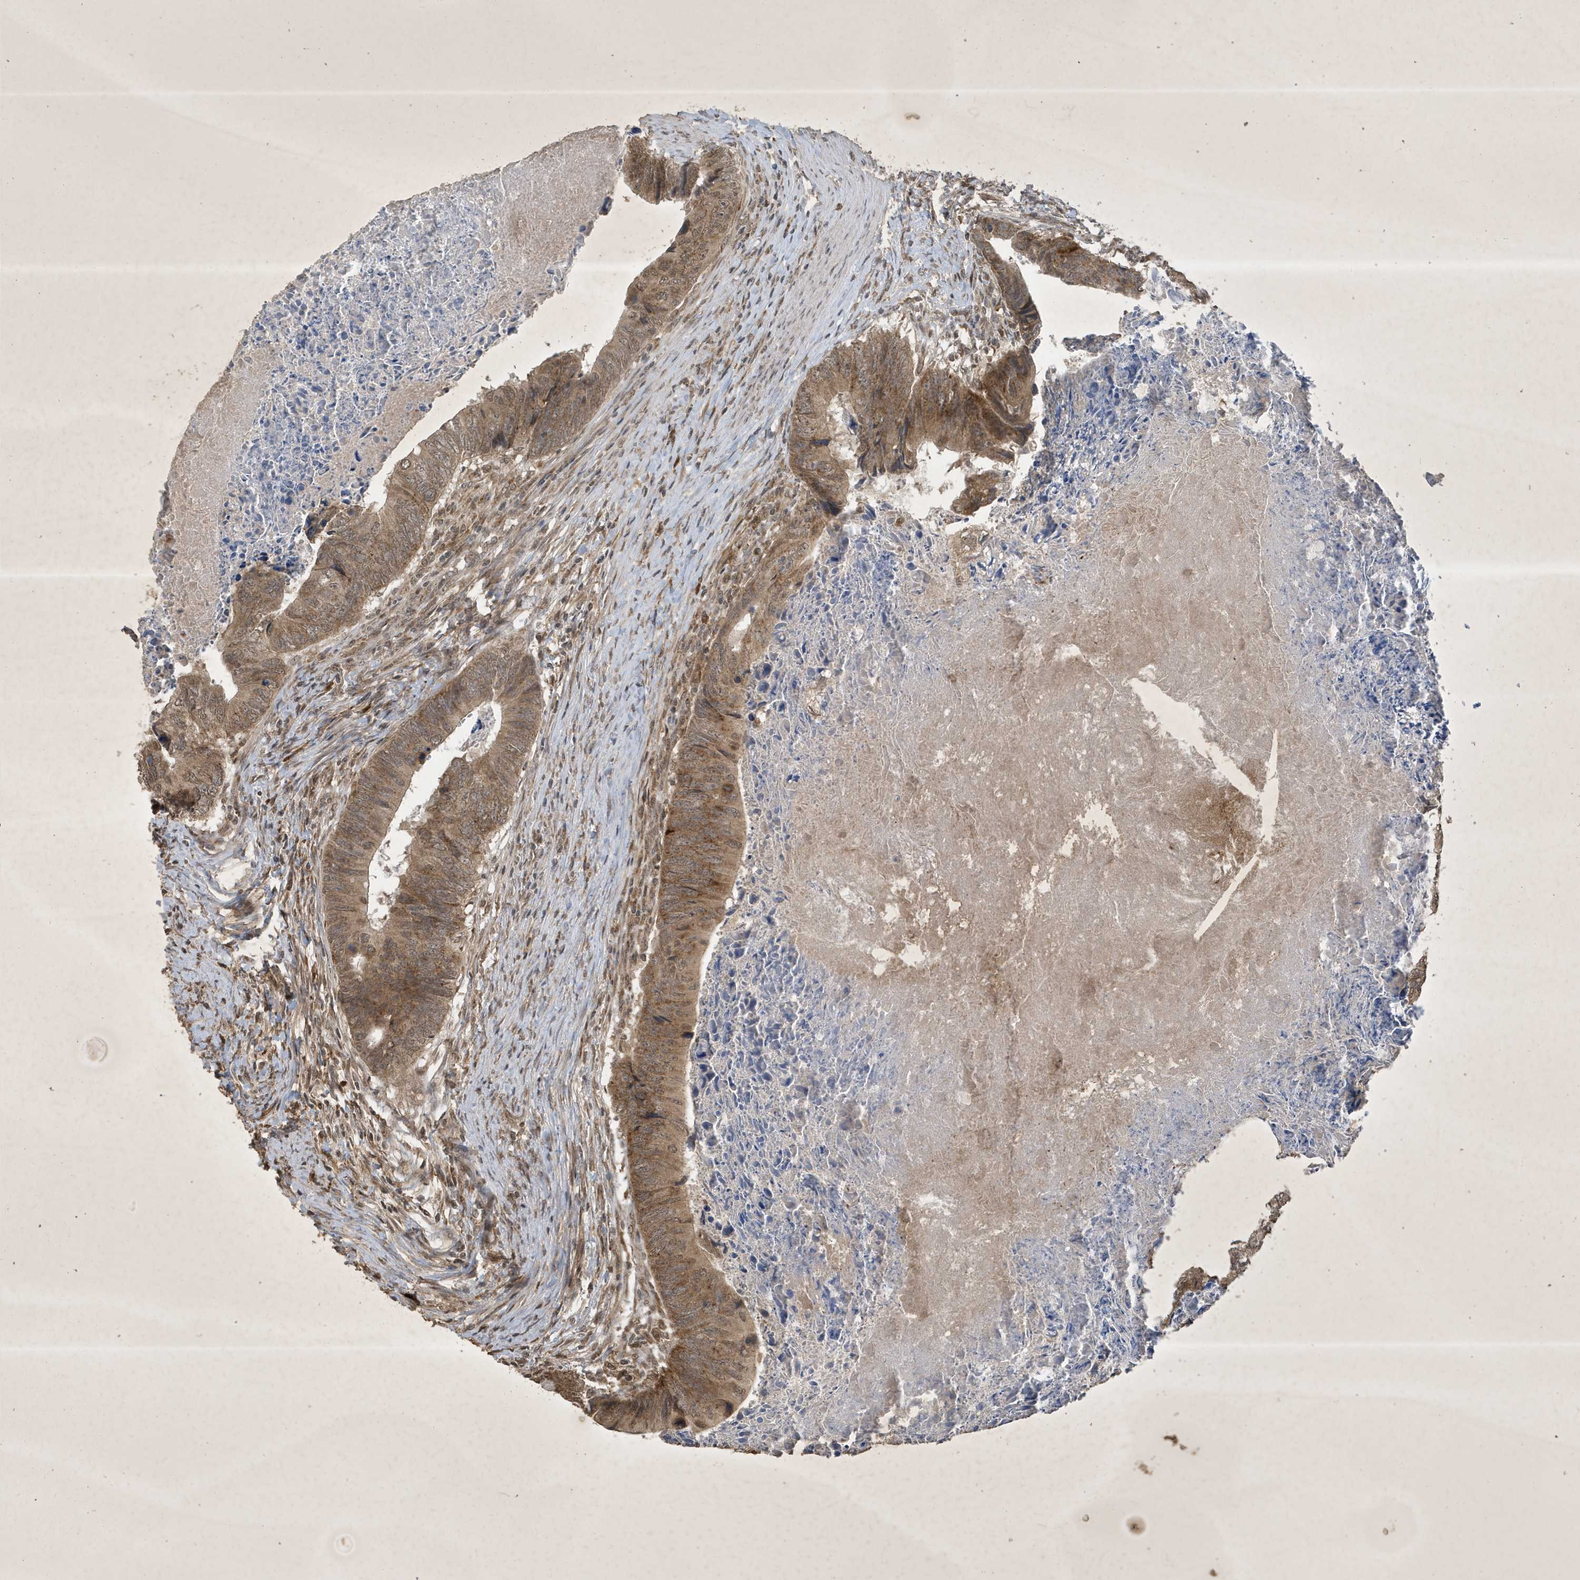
{"staining": {"intensity": "moderate", "quantity": ">75%", "location": "cytoplasmic/membranous,nuclear"}, "tissue": "colorectal cancer", "cell_type": "Tumor cells", "image_type": "cancer", "snomed": [{"axis": "morphology", "description": "Adenocarcinoma, NOS"}, {"axis": "topography", "description": "Colon"}], "caption": "Moderate cytoplasmic/membranous and nuclear protein expression is seen in about >75% of tumor cells in colorectal cancer (adenocarcinoma). (Brightfield microscopy of DAB IHC at high magnification).", "gene": "STX10", "patient": {"sex": "female", "age": 67}}